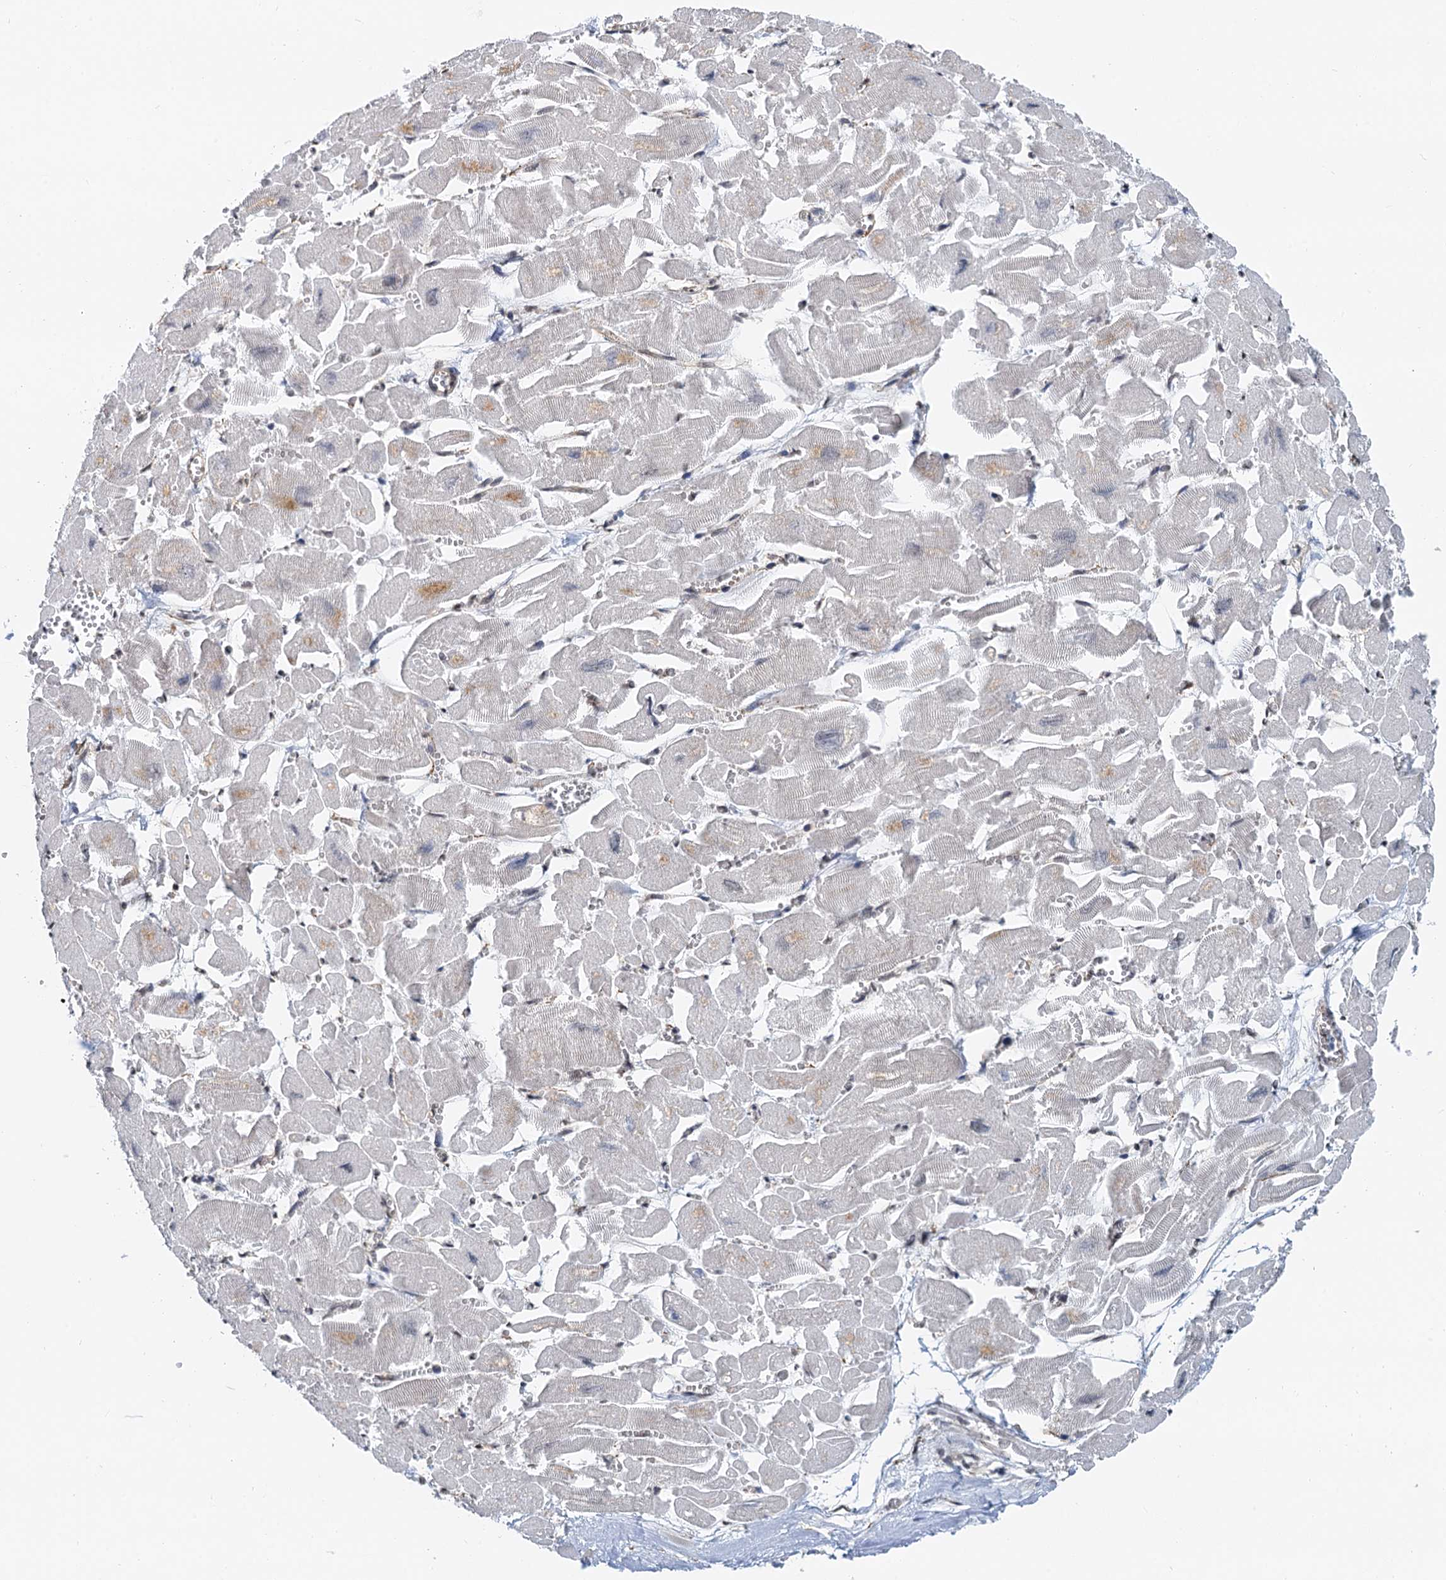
{"staining": {"intensity": "moderate", "quantity": "25%-75%", "location": "cytoplasmic/membranous,nuclear"}, "tissue": "heart muscle", "cell_type": "Cardiomyocytes", "image_type": "normal", "snomed": [{"axis": "morphology", "description": "Normal tissue, NOS"}, {"axis": "topography", "description": "Heart"}], "caption": "Benign heart muscle was stained to show a protein in brown. There is medium levels of moderate cytoplasmic/membranous,nuclear expression in about 25%-75% of cardiomyocytes. (Brightfield microscopy of DAB IHC at high magnification).", "gene": "CFDP1", "patient": {"sex": "male", "age": 54}}